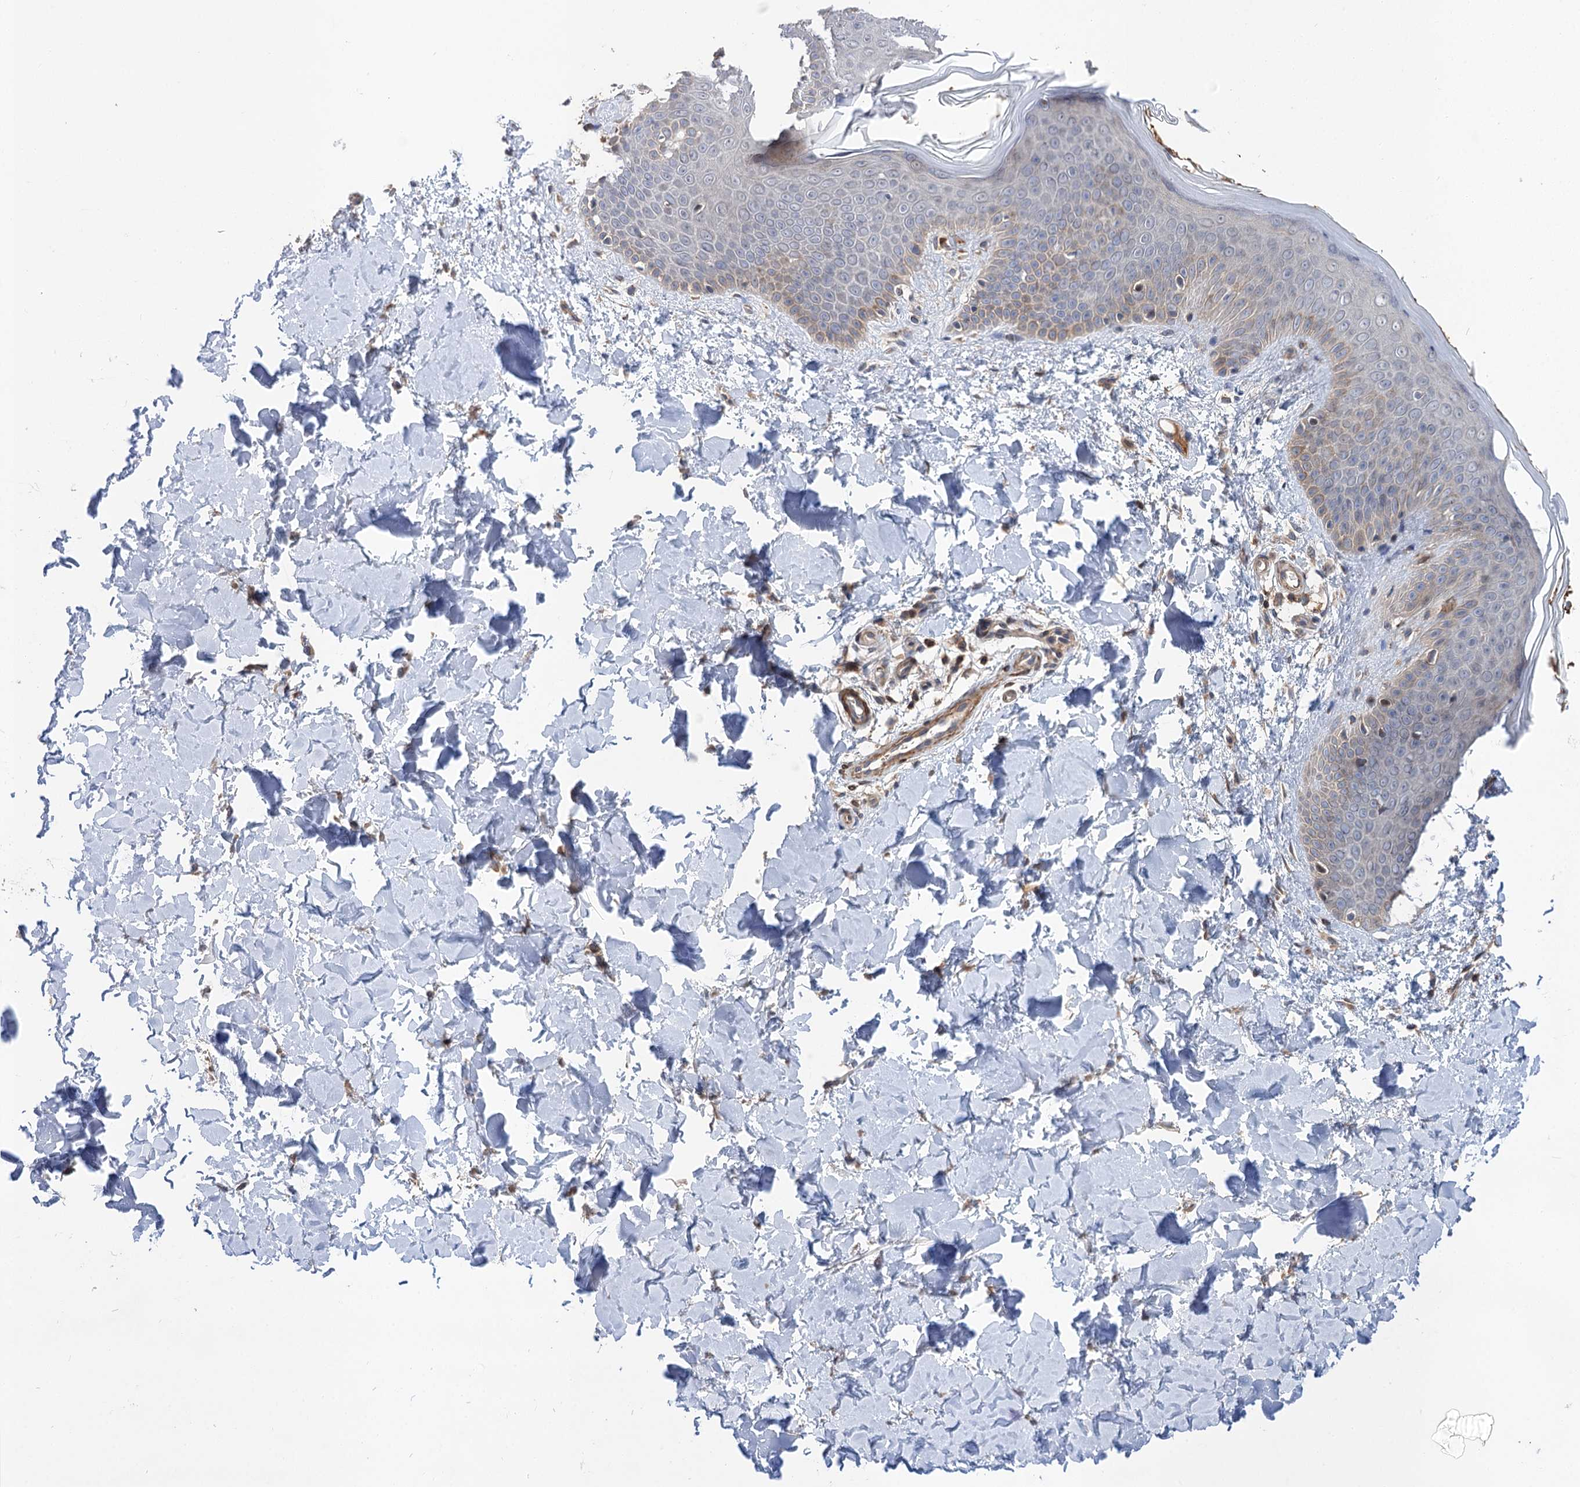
{"staining": {"intensity": "moderate", "quantity": ">75%", "location": "cytoplasmic/membranous"}, "tissue": "skin", "cell_type": "Fibroblasts", "image_type": "normal", "snomed": [{"axis": "morphology", "description": "Normal tissue, NOS"}, {"axis": "topography", "description": "Skin"}], "caption": "The histopathology image shows immunohistochemical staining of benign skin. There is moderate cytoplasmic/membranous positivity is identified in about >75% of fibroblasts. (IHC, brightfield microscopy, high magnification).", "gene": "FBXW8", "patient": {"sex": "male", "age": 36}}